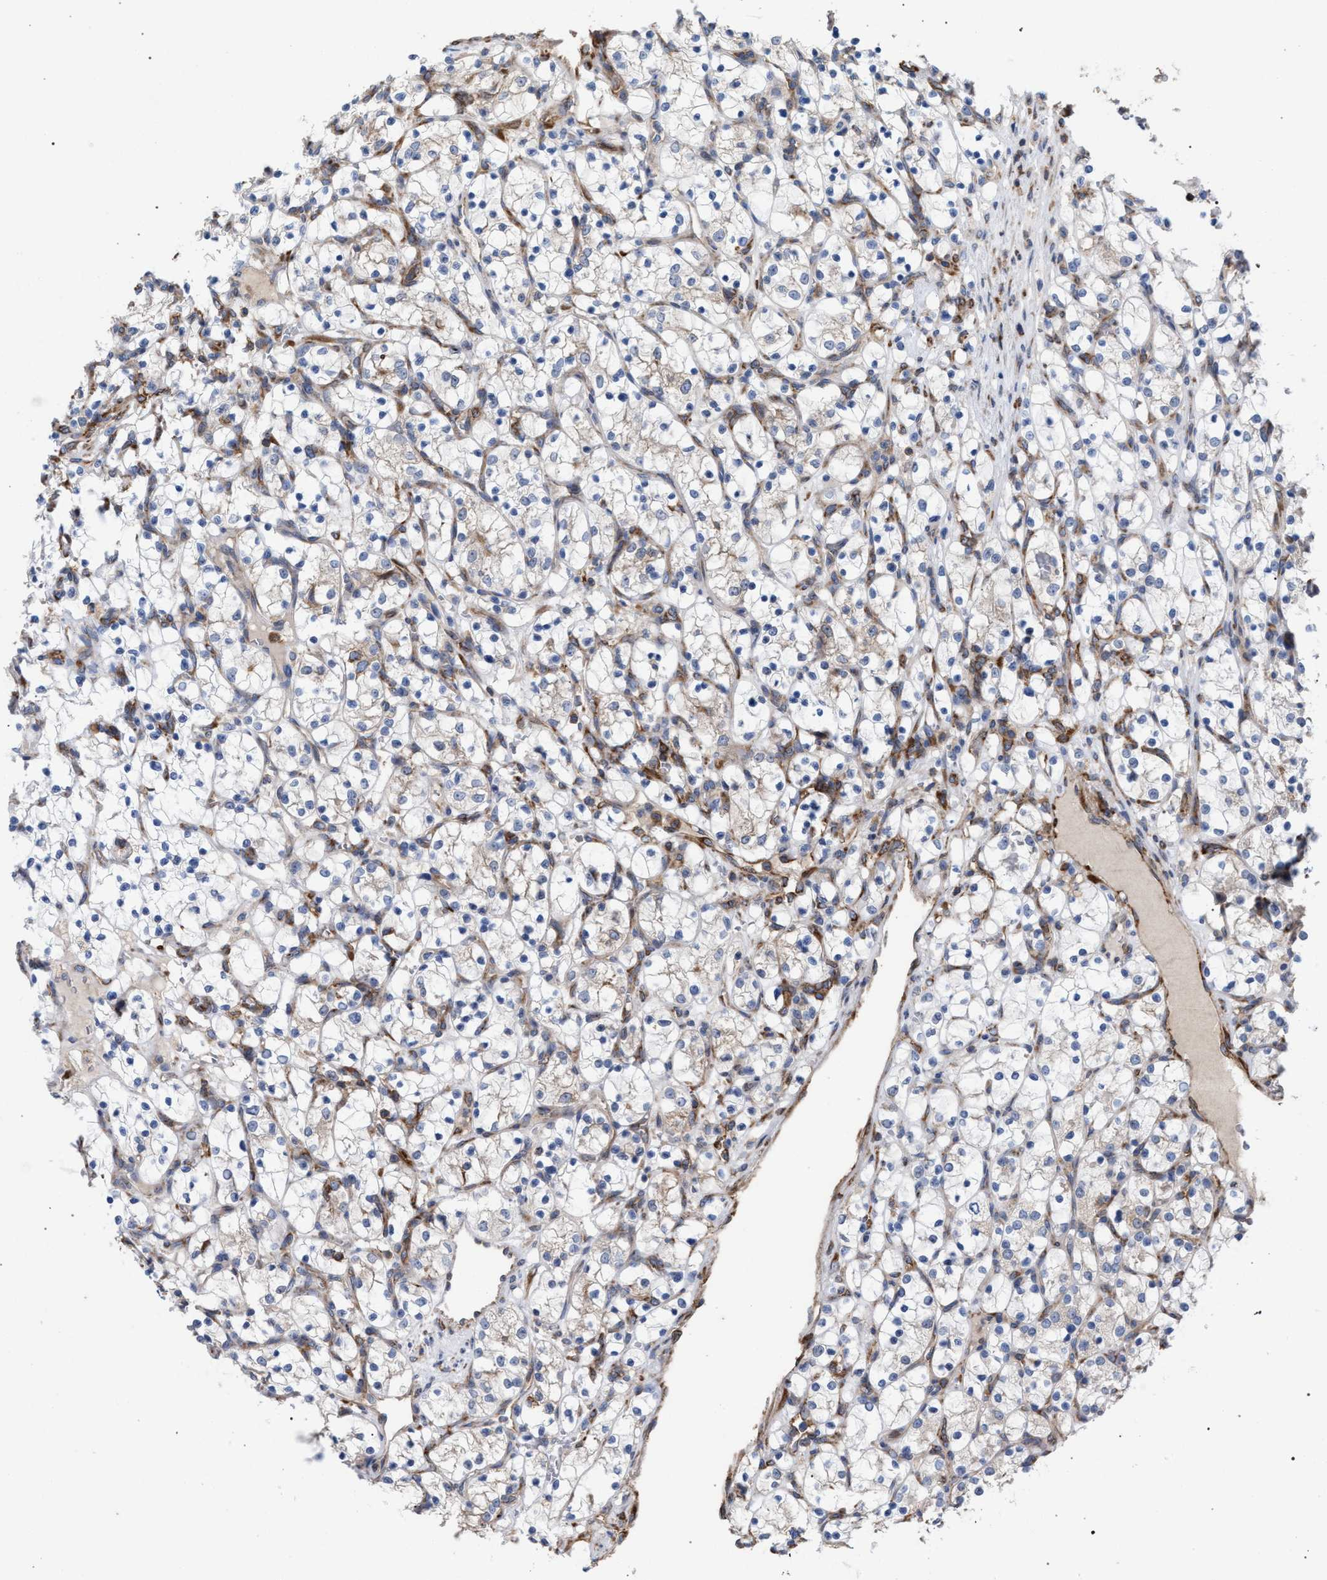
{"staining": {"intensity": "negative", "quantity": "none", "location": "none"}, "tissue": "renal cancer", "cell_type": "Tumor cells", "image_type": "cancer", "snomed": [{"axis": "morphology", "description": "Adenocarcinoma, NOS"}, {"axis": "topography", "description": "Kidney"}], "caption": "Immunohistochemistry photomicrograph of human renal cancer (adenocarcinoma) stained for a protein (brown), which reveals no staining in tumor cells. Brightfield microscopy of immunohistochemistry stained with DAB (brown) and hematoxylin (blue), captured at high magnification.", "gene": "CDR2L", "patient": {"sex": "female", "age": 69}}